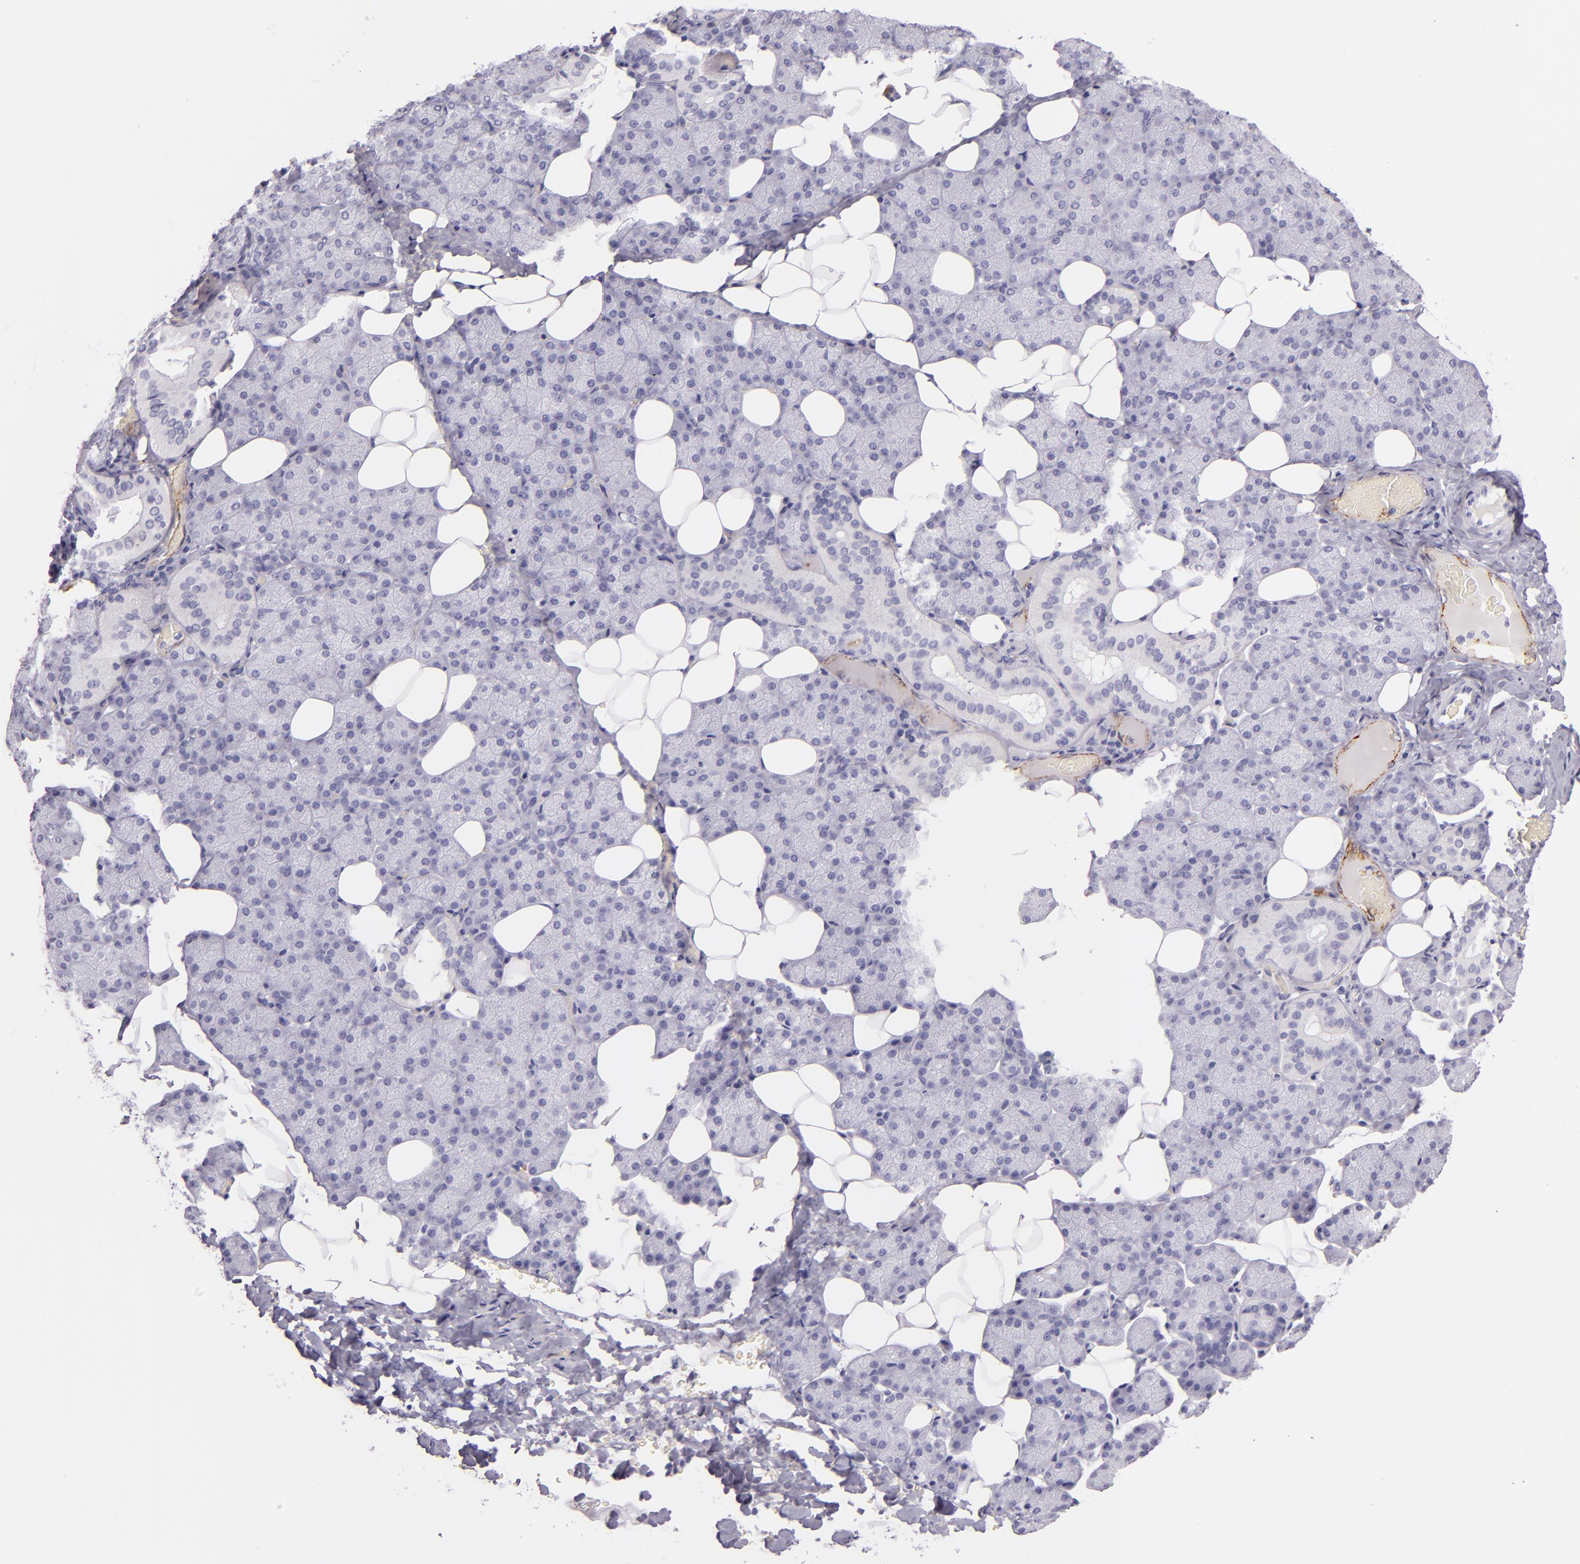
{"staining": {"intensity": "negative", "quantity": "none", "location": "none"}, "tissue": "salivary gland", "cell_type": "Glandular cells", "image_type": "normal", "snomed": [{"axis": "morphology", "description": "Normal tissue, NOS"}, {"axis": "topography", "description": "Lymph node"}, {"axis": "topography", "description": "Salivary gland"}], "caption": "The immunohistochemistry (IHC) histopathology image has no significant positivity in glandular cells of salivary gland.", "gene": "SELP", "patient": {"sex": "male", "age": 8}}